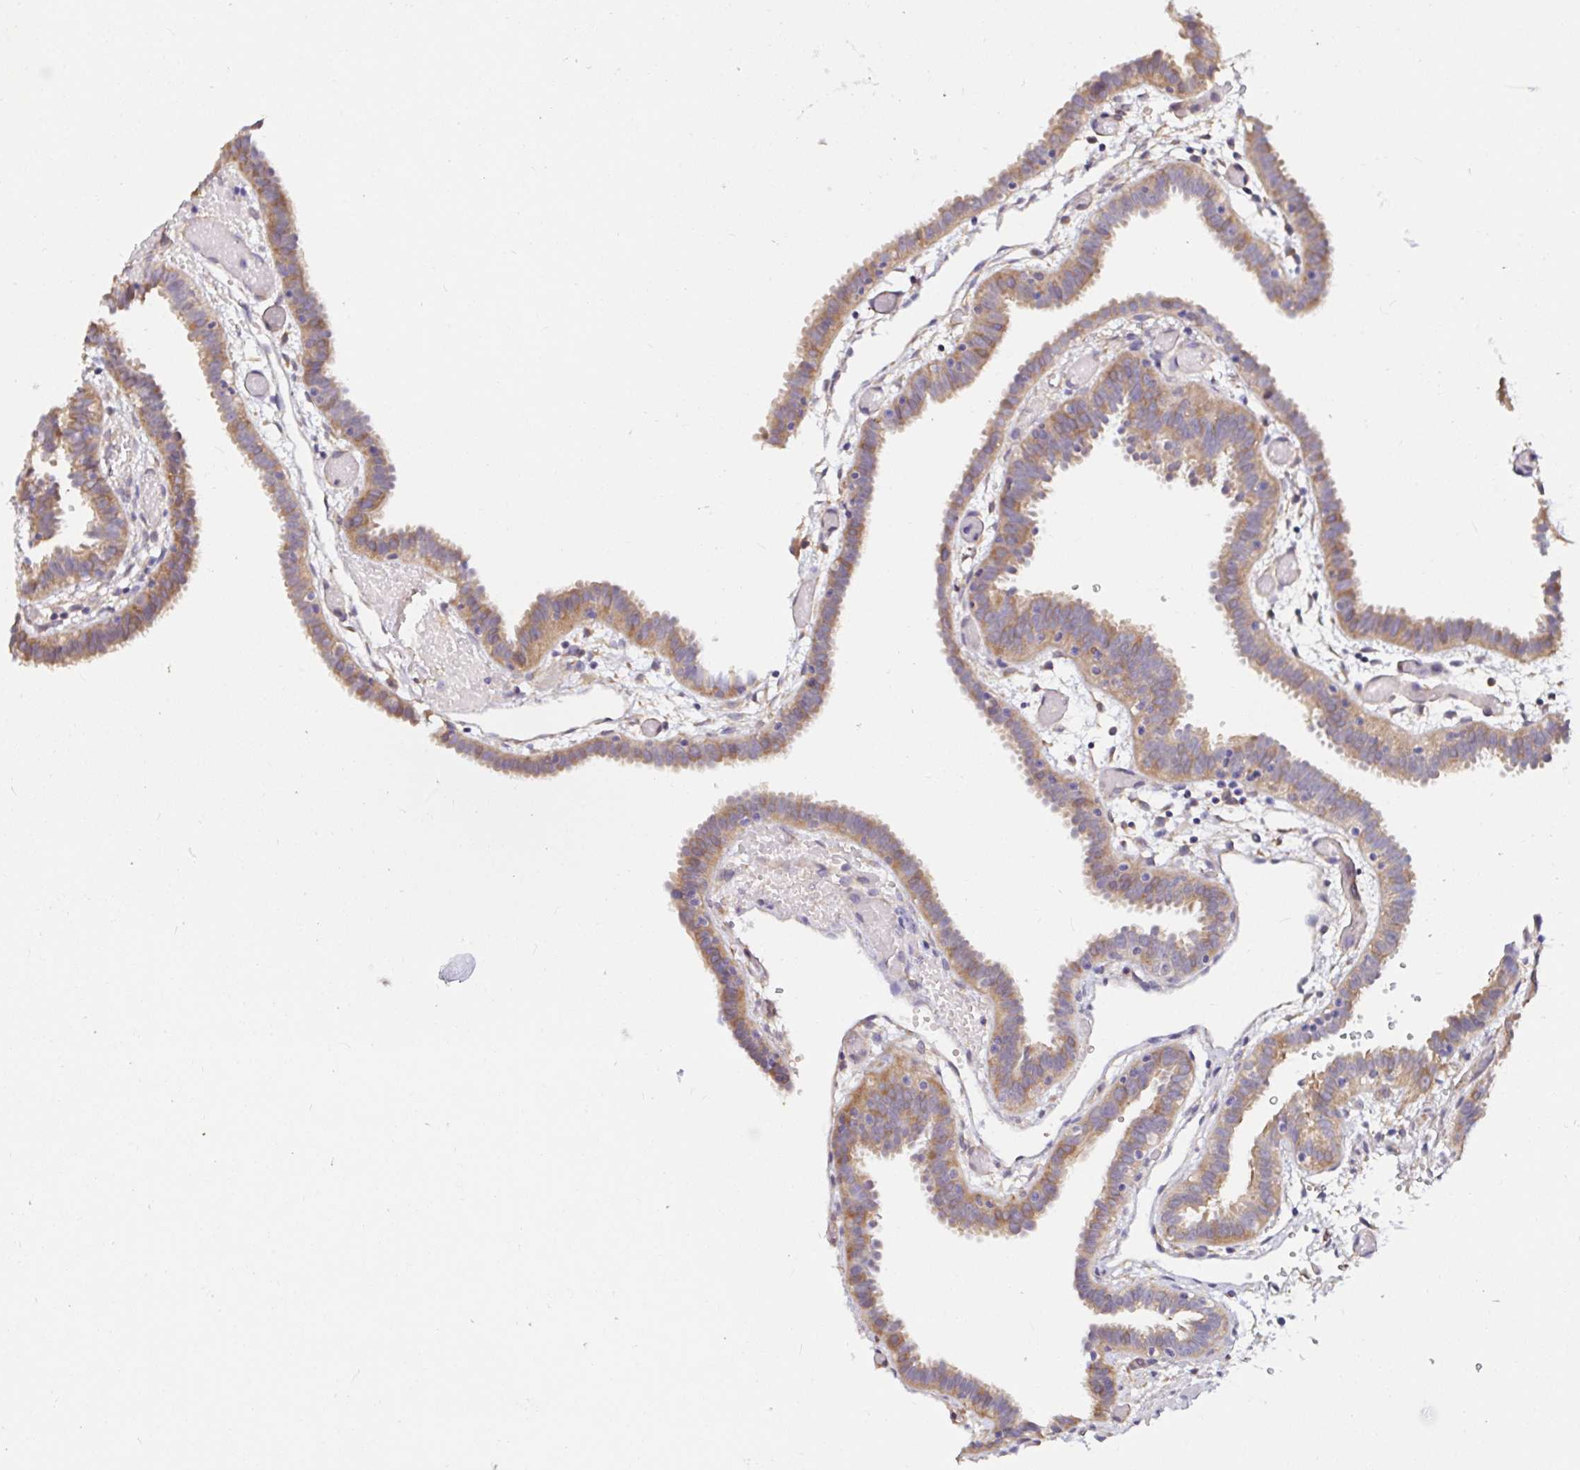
{"staining": {"intensity": "moderate", "quantity": "25%-75%", "location": "cytoplasmic/membranous"}, "tissue": "fallopian tube", "cell_type": "Glandular cells", "image_type": "normal", "snomed": [{"axis": "morphology", "description": "Normal tissue, NOS"}, {"axis": "topography", "description": "Fallopian tube"}], "caption": "IHC (DAB) staining of benign human fallopian tube exhibits moderate cytoplasmic/membranous protein expression in about 25%-75% of glandular cells.", "gene": "RSRP1", "patient": {"sex": "female", "age": 37}}